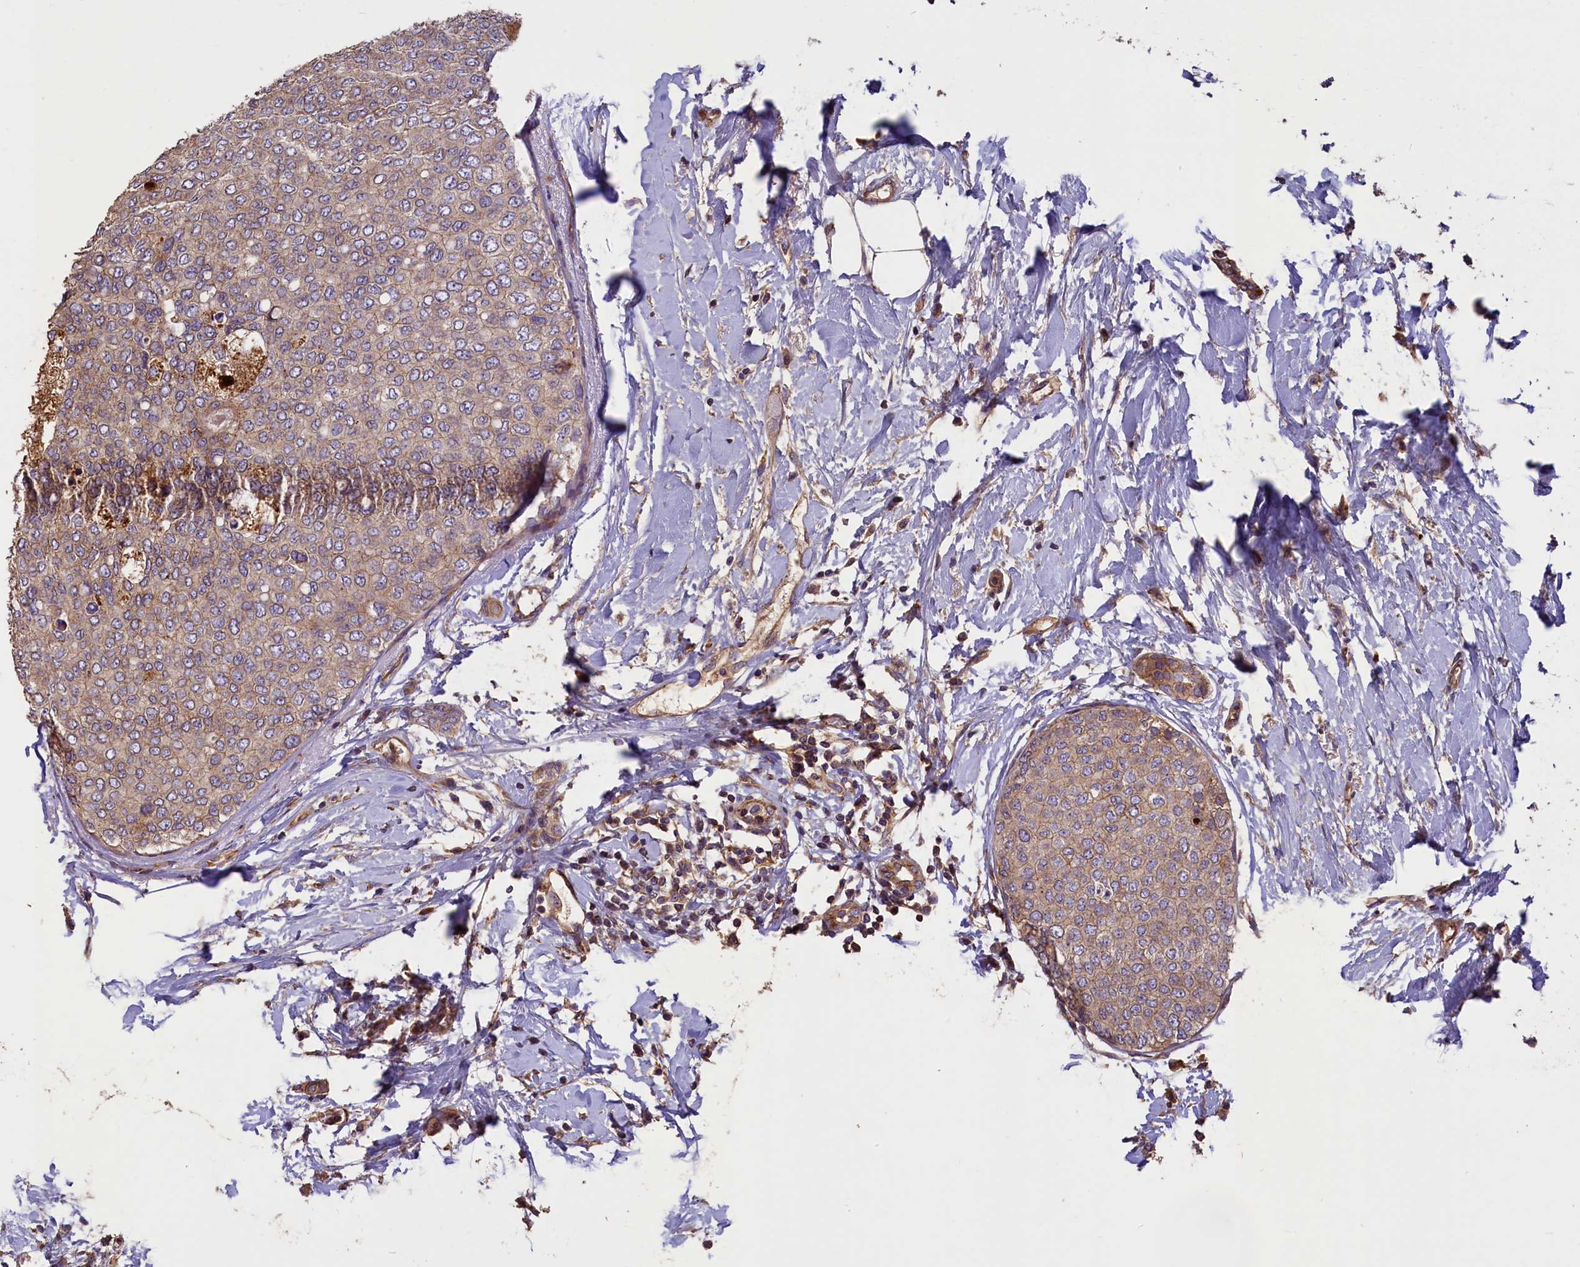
{"staining": {"intensity": "weak", "quantity": "25%-75%", "location": "cytoplasmic/membranous"}, "tissue": "breast cancer", "cell_type": "Tumor cells", "image_type": "cancer", "snomed": [{"axis": "morphology", "description": "Duct carcinoma"}, {"axis": "topography", "description": "Breast"}], "caption": "IHC (DAB) staining of human intraductal carcinoma (breast) demonstrates weak cytoplasmic/membranous protein expression in about 25%-75% of tumor cells.", "gene": "ERMARD", "patient": {"sex": "female", "age": 72}}